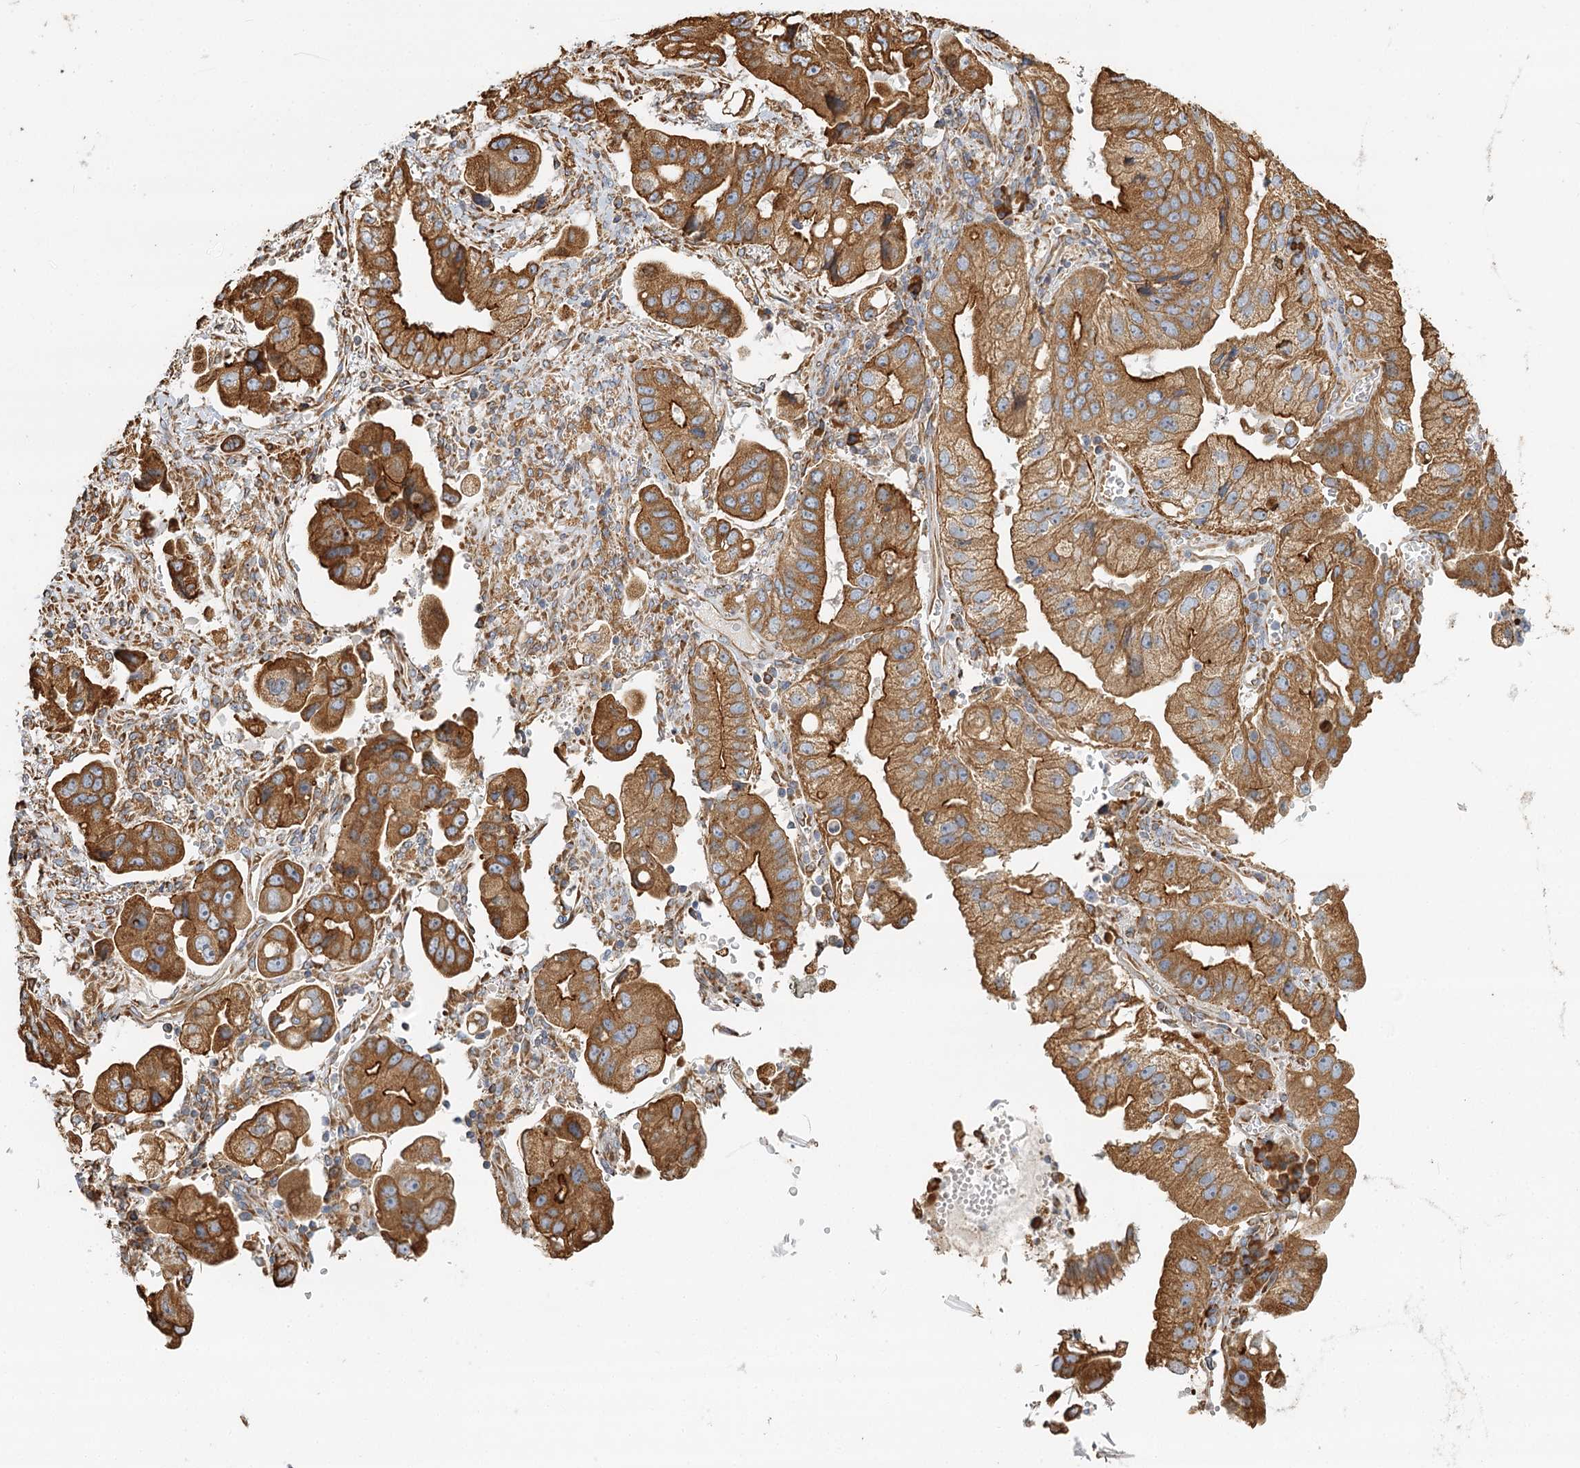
{"staining": {"intensity": "moderate", "quantity": ">75%", "location": "cytoplasmic/membranous"}, "tissue": "stomach cancer", "cell_type": "Tumor cells", "image_type": "cancer", "snomed": [{"axis": "morphology", "description": "Adenocarcinoma, NOS"}, {"axis": "topography", "description": "Stomach"}], "caption": "Brown immunohistochemical staining in stomach adenocarcinoma displays moderate cytoplasmic/membranous staining in about >75% of tumor cells. The protein is stained brown, and the nuclei are stained in blue (DAB (3,3'-diaminobenzidine) IHC with brightfield microscopy, high magnification).", "gene": "TAS1R1", "patient": {"sex": "male", "age": 62}}